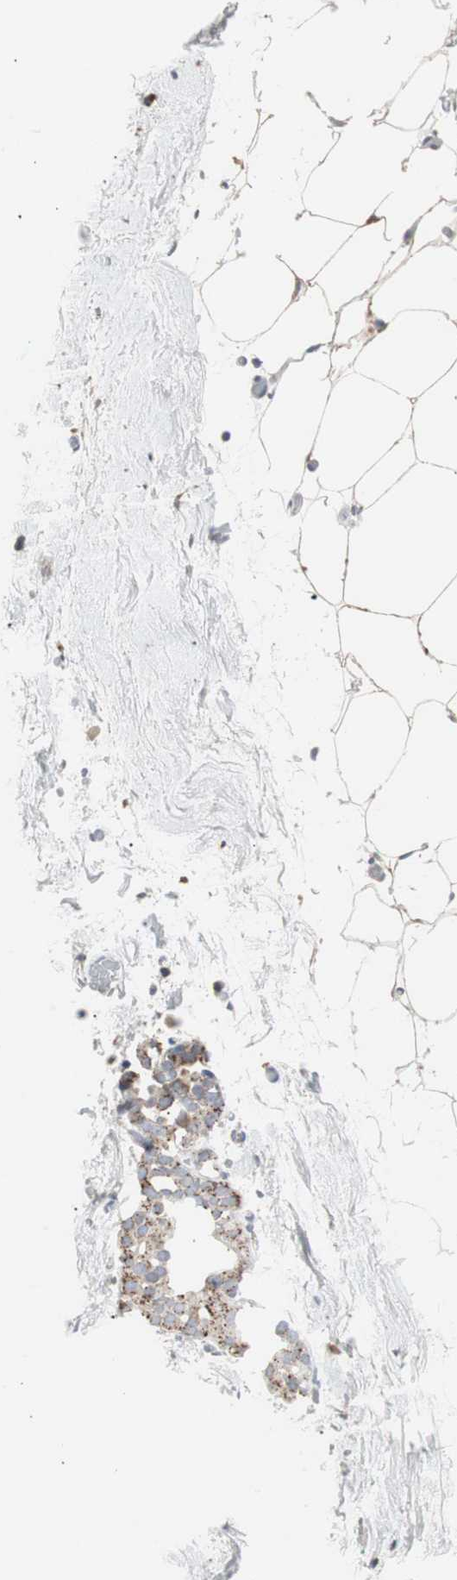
{"staining": {"intensity": "moderate", "quantity": ">75%", "location": "cytoplasmic/membranous"}, "tissue": "breast", "cell_type": "Adipocytes", "image_type": "normal", "snomed": [{"axis": "morphology", "description": "Normal tissue, NOS"}, {"axis": "topography", "description": "Breast"}], "caption": "Immunohistochemical staining of benign breast demonstrates medium levels of moderate cytoplasmic/membranous staining in about >75% of adipocytes.", "gene": "GBA1", "patient": {"sex": "female", "age": 75}}